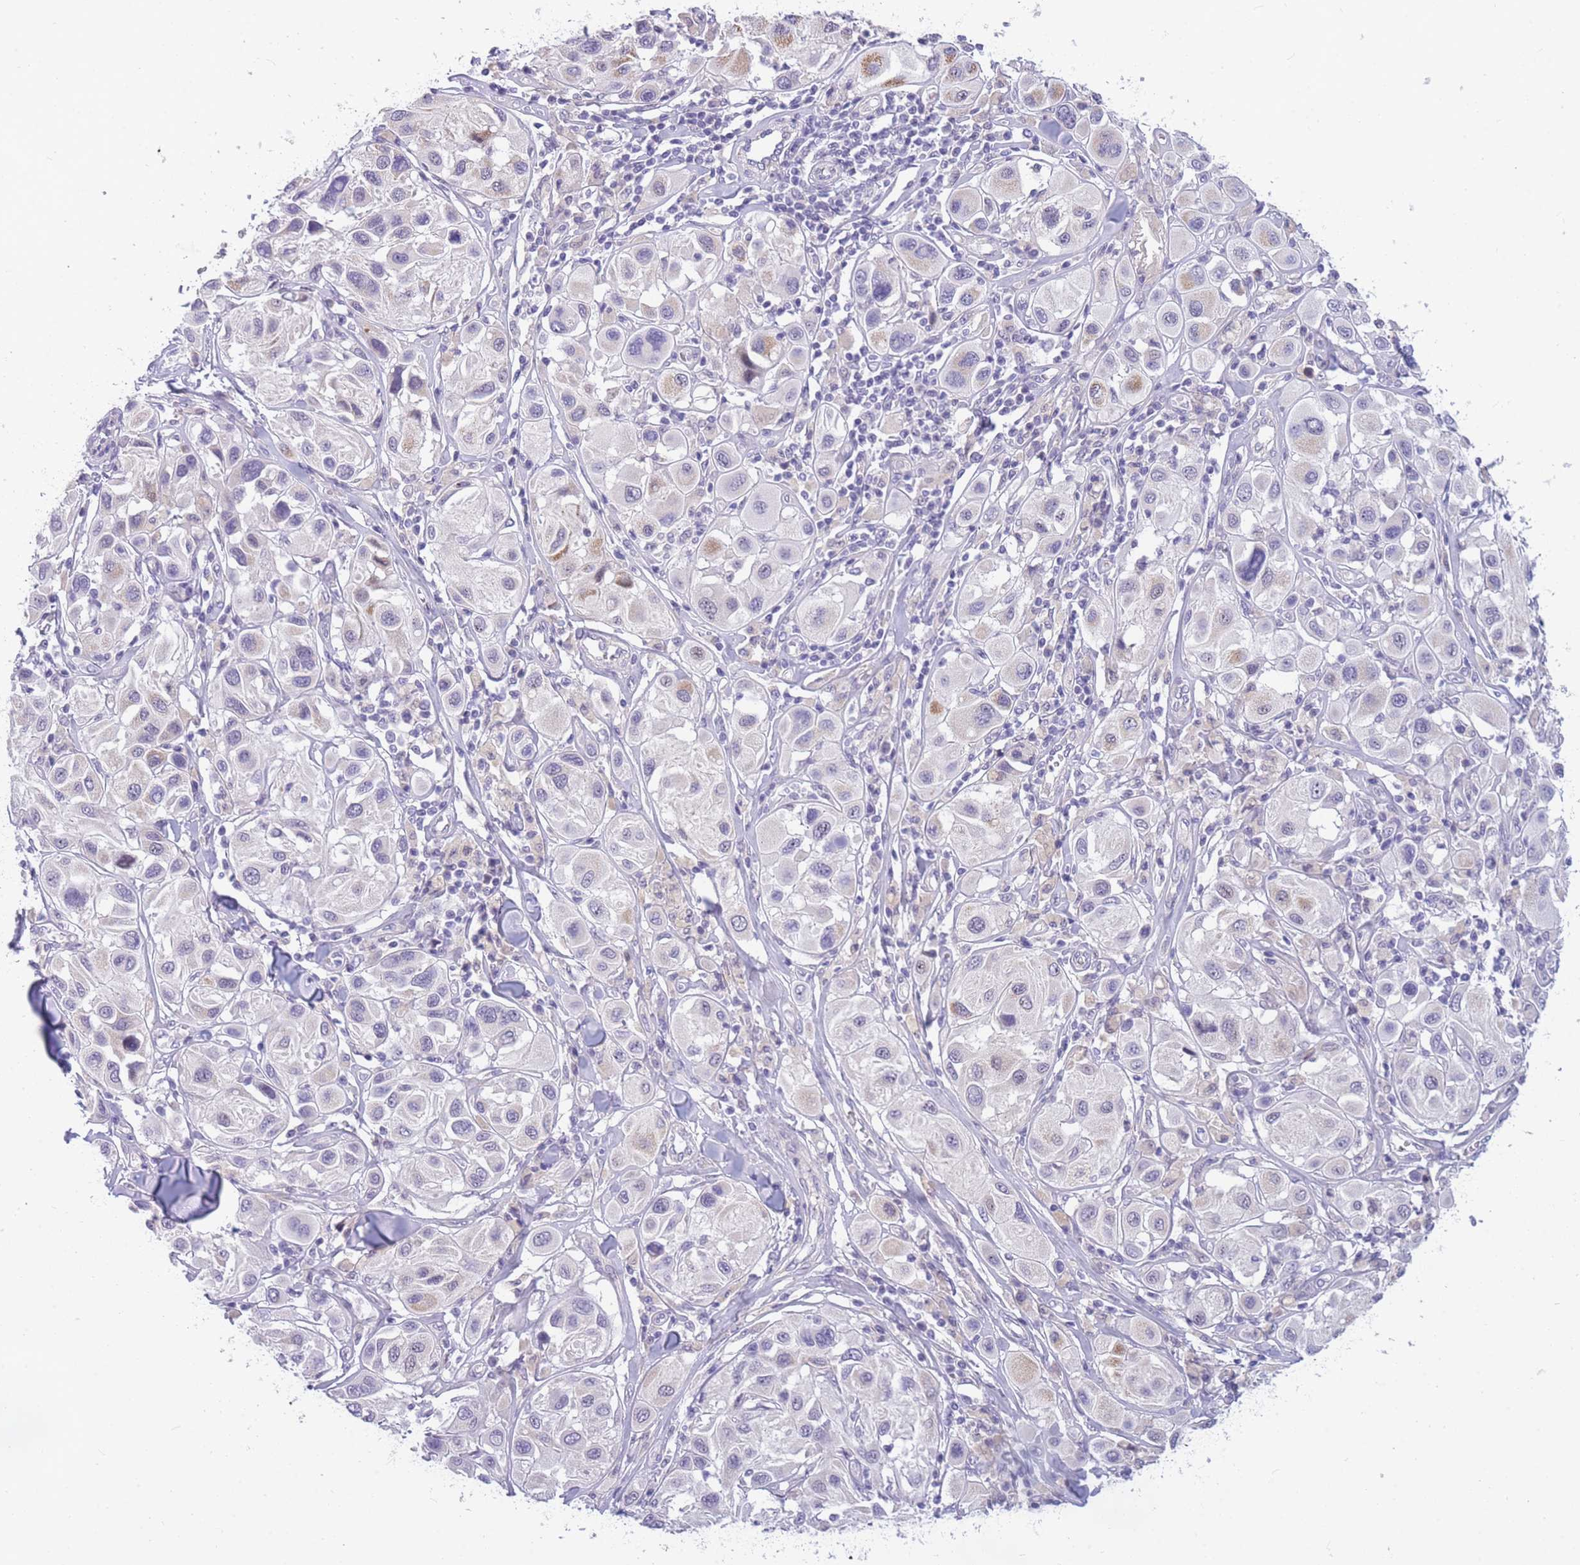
{"staining": {"intensity": "strong", "quantity": "<25%", "location": "cytoplasmic/membranous"}, "tissue": "melanoma", "cell_type": "Tumor cells", "image_type": "cancer", "snomed": [{"axis": "morphology", "description": "Malignant melanoma, Metastatic site"}, {"axis": "topography", "description": "Skin"}], "caption": "Immunohistochemistry of melanoma exhibits medium levels of strong cytoplasmic/membranous positivity in approximately <25% of tumor cells. The protein is stained brown, and the nuclei are stained in blue (DAB IHC with brightfield microscopy, high magnification).", "gene": "DDX49", "patient": {"sex": "male", "age": 41}}